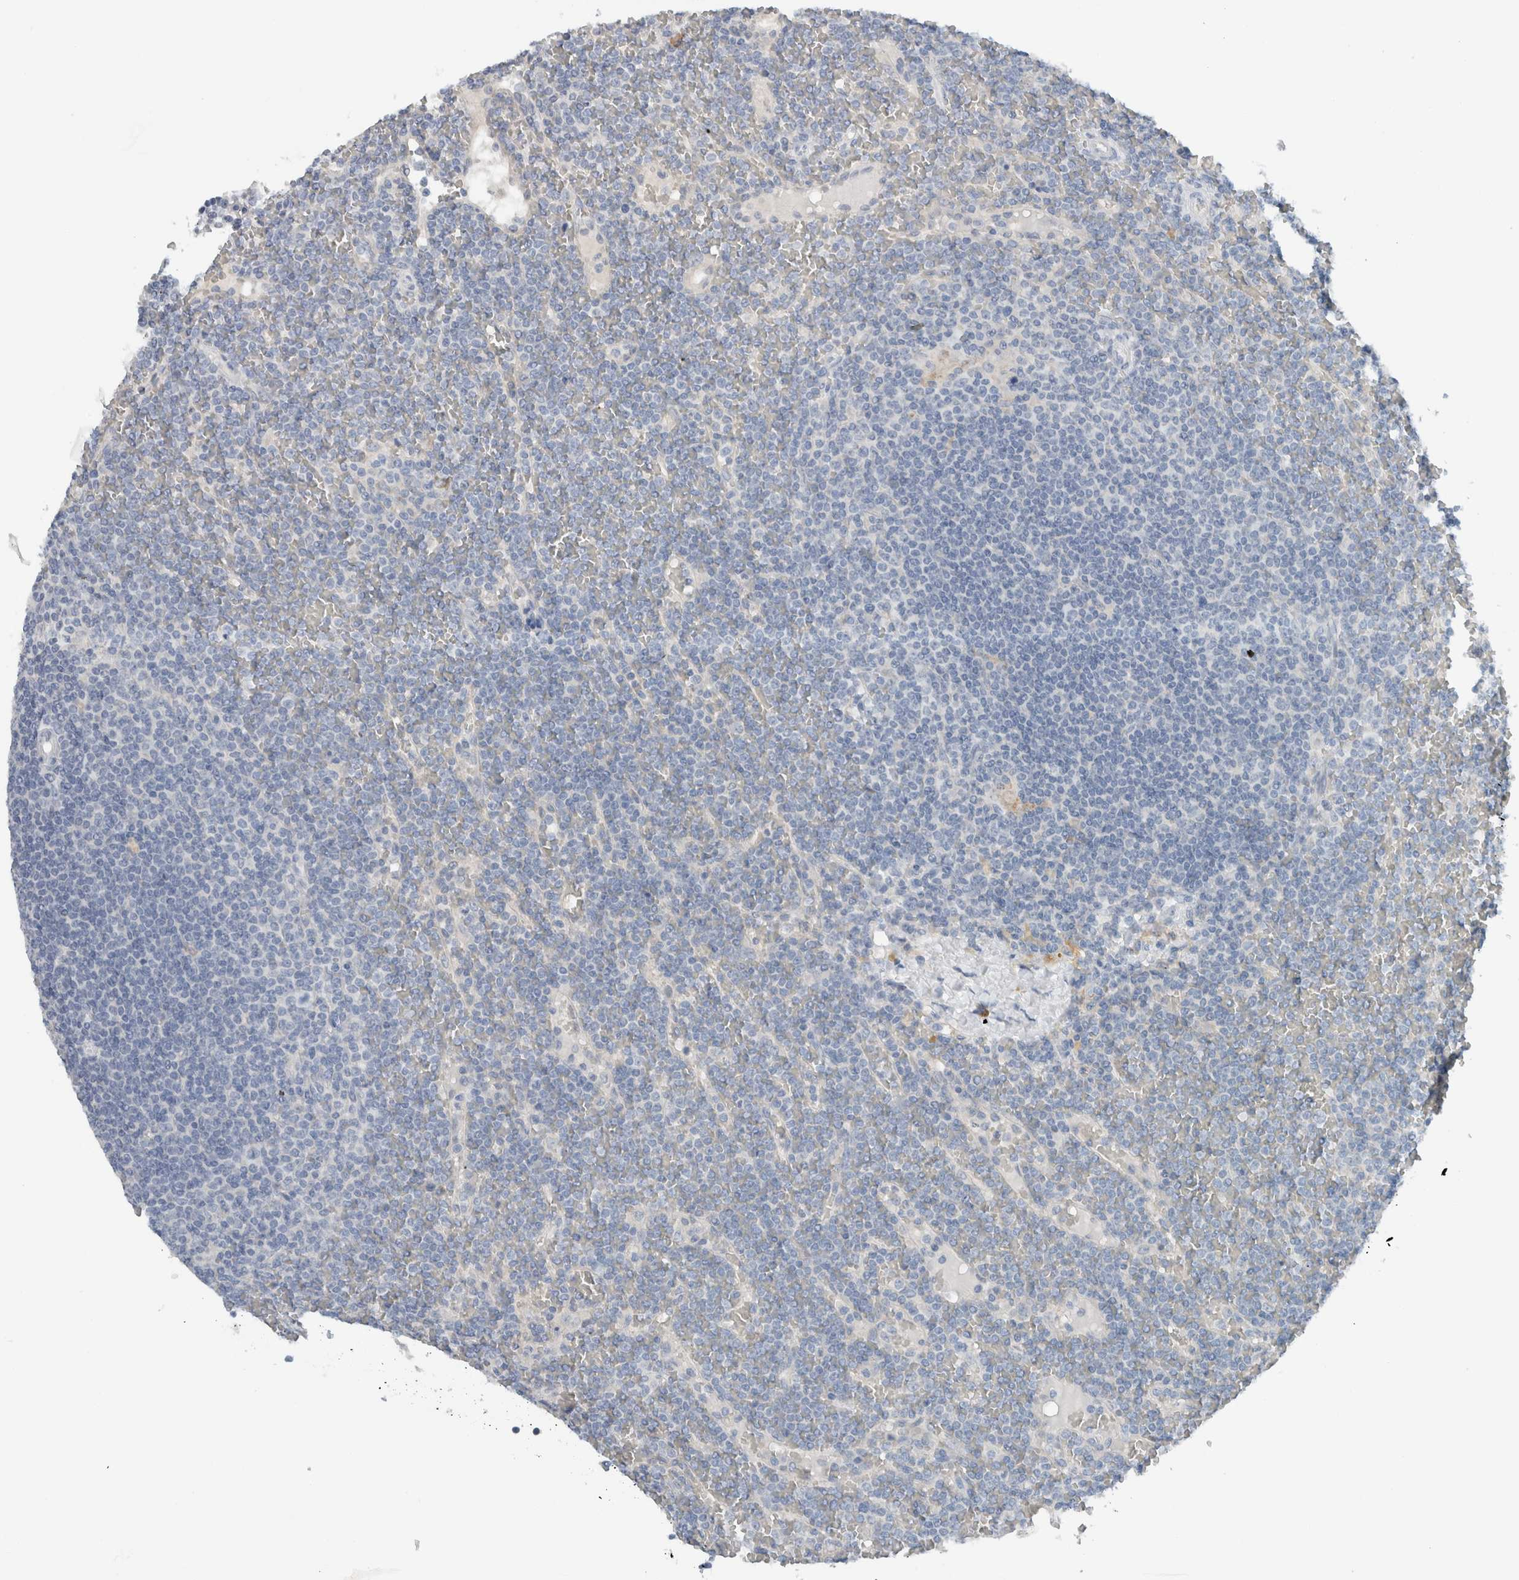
{"staining": {"intensity": "negative", "quantity": "none", "location": "none"}, "tissue": "lymphoma", "cell_type": "Tumor cells", "image_type": "cancer", "snomed": [{"axis": "morphology", "description": "Malignant lymphoma, non-Hodgkin's type, Low grade"}, {"axis": "topography", "description": "Spleen"}], "caption": "Immunohistochemistry of human malignant lymphoma, non-Hodgkin's type (low-grade) reveals no positivity in tumor cells. Brightfield microscopy of immunohistochemistry stained with DAB (3,3'-diaminobenzidine) (brown) and hematoxylin (blue), captured at high magnification.", "gene": "DUOX1", "patient": {"sex": "female", "age": 19}}